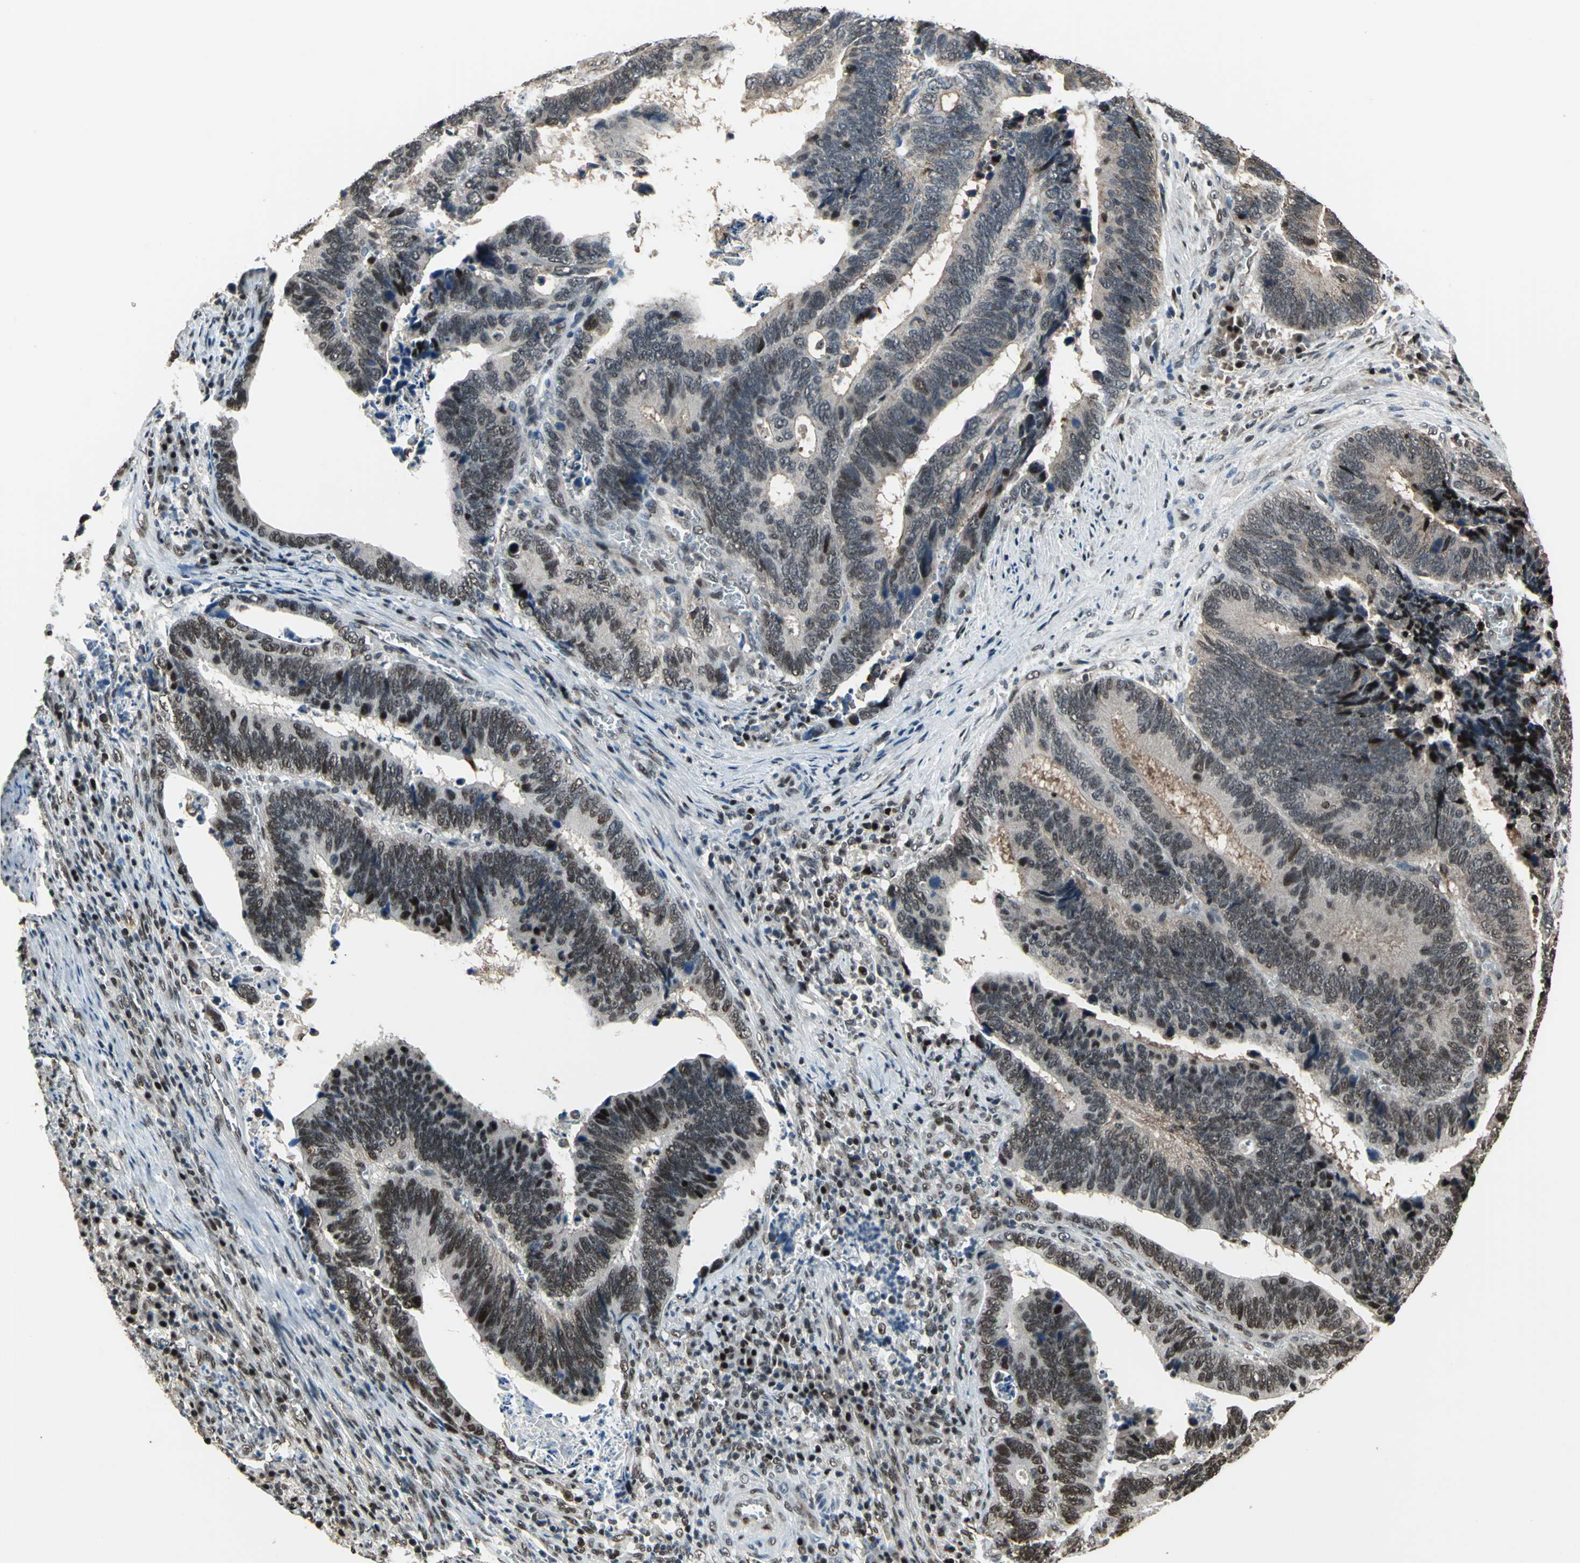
{"staining": {"intensity": "moderate", "quantity": "25%-75%", "location": "nuclear"}, "tissue": "colorectal cancer", "cell_type": "Tumor cells", "image_type": "cancer", "snomed": [{"axis": "morphology", "description": "Adenocarcinoma, NOS"}, {"axis": "topography", "description": "Colon"}], "caption": "Immunohistochemistry (IHC) image of colorectal cancer stained for a protein (brown), which exhibits medium levels of moderate nuclear positivity in approximately 25%-75% of tumor cells.", "gene": "MIS18BP1", "patient": {"sex": "male", "age": 72}}